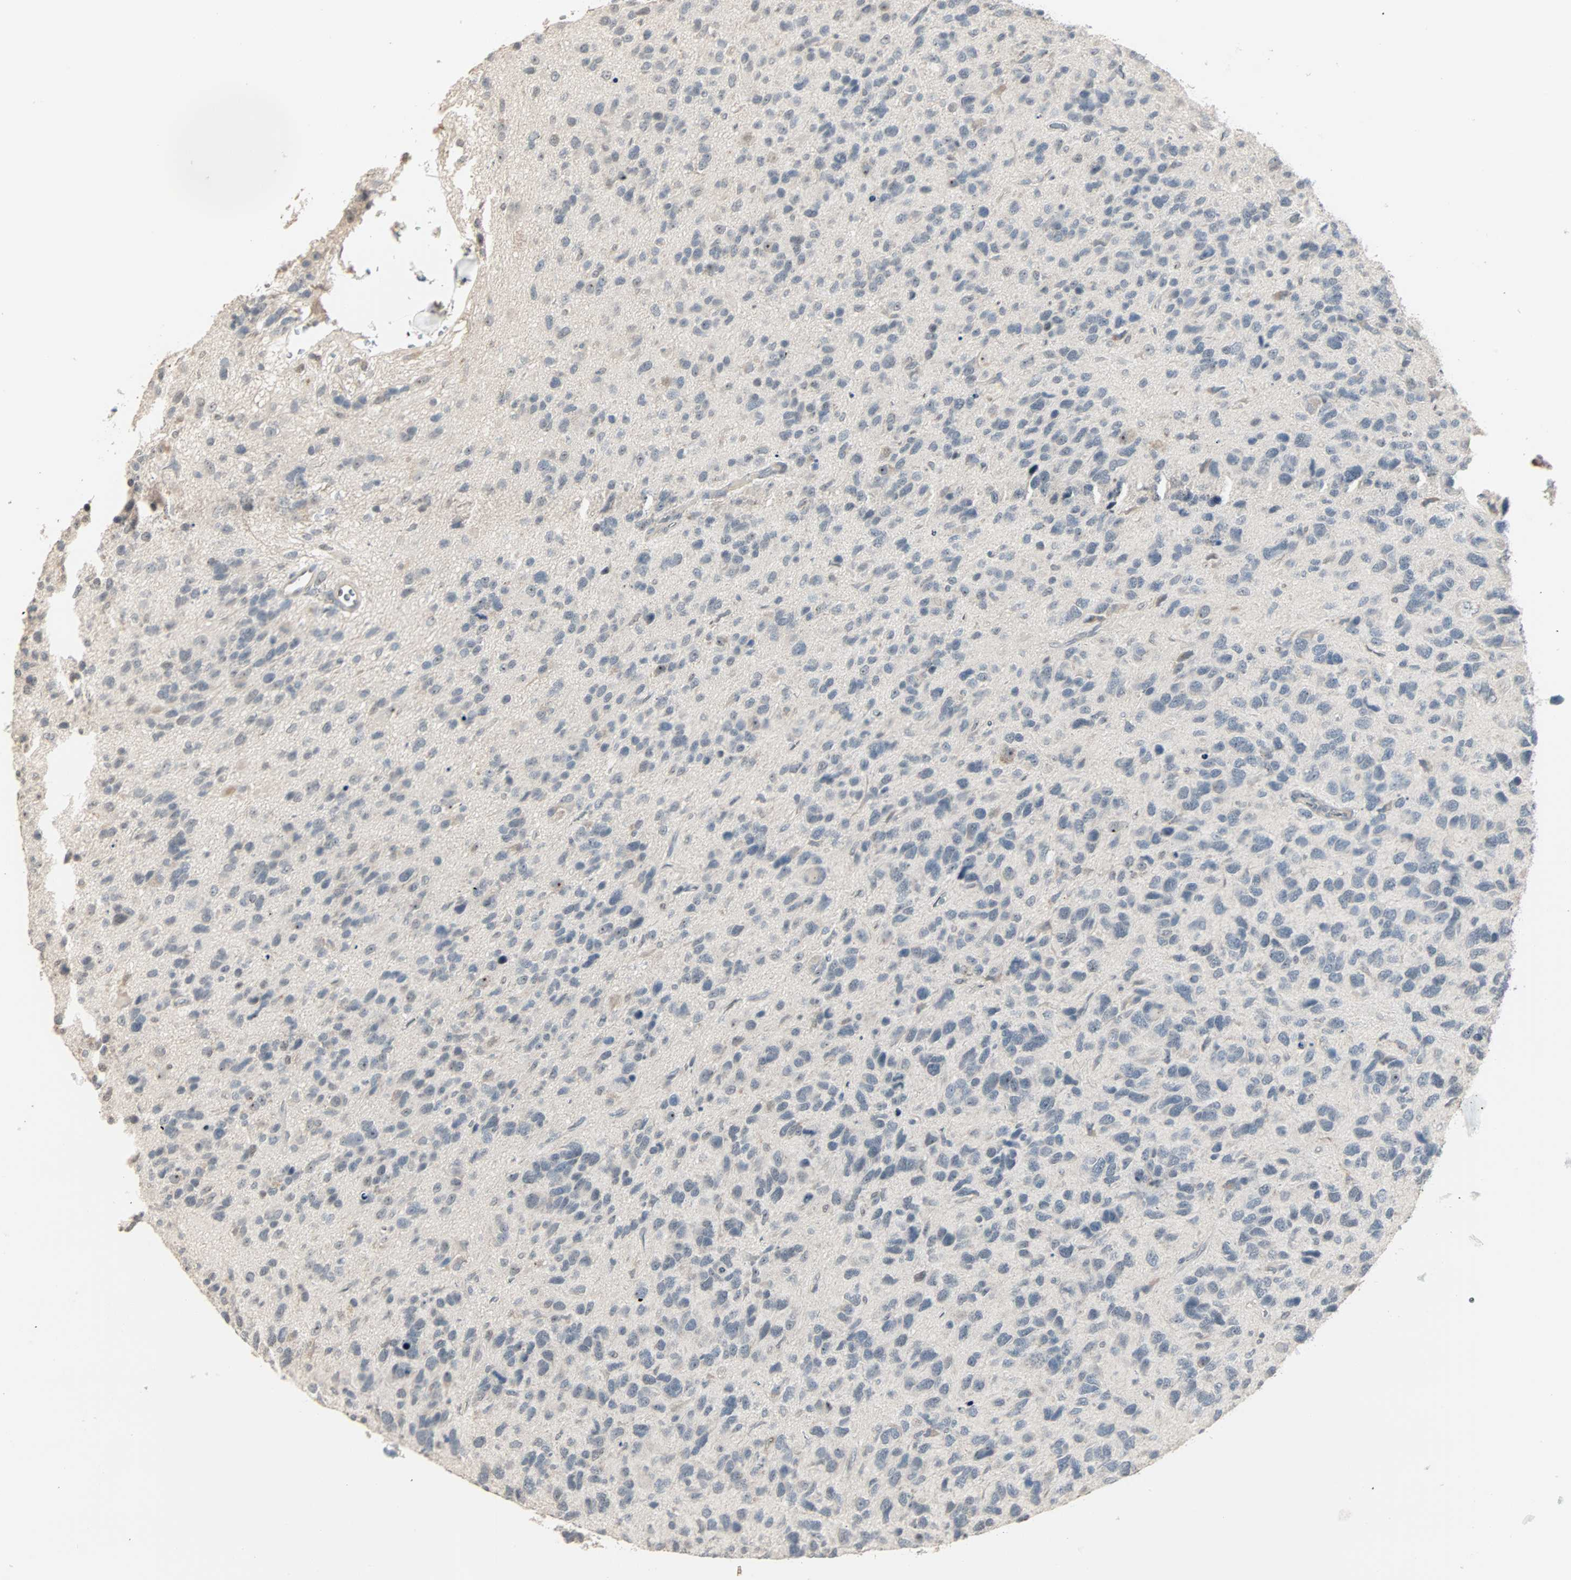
{"staining": {"intensity": "weak", "quantity": "<25%", "location": "cytoplasmic/membranous"}, "tissue": "glioma", "cell_type": "Tumor cells", "image_type": "cancer", "snomed": [{"axis": "morphology", "description": "Glioma, malignant, High grade"}, {"axis": "topography", "description": "Brain"}], "caption": "Protein analysis of malignant glioma (high-grade) shows no significant staining in tumor cells.", "gene": "KDM4A", "patient": {"sex": "female", "age": 58}}